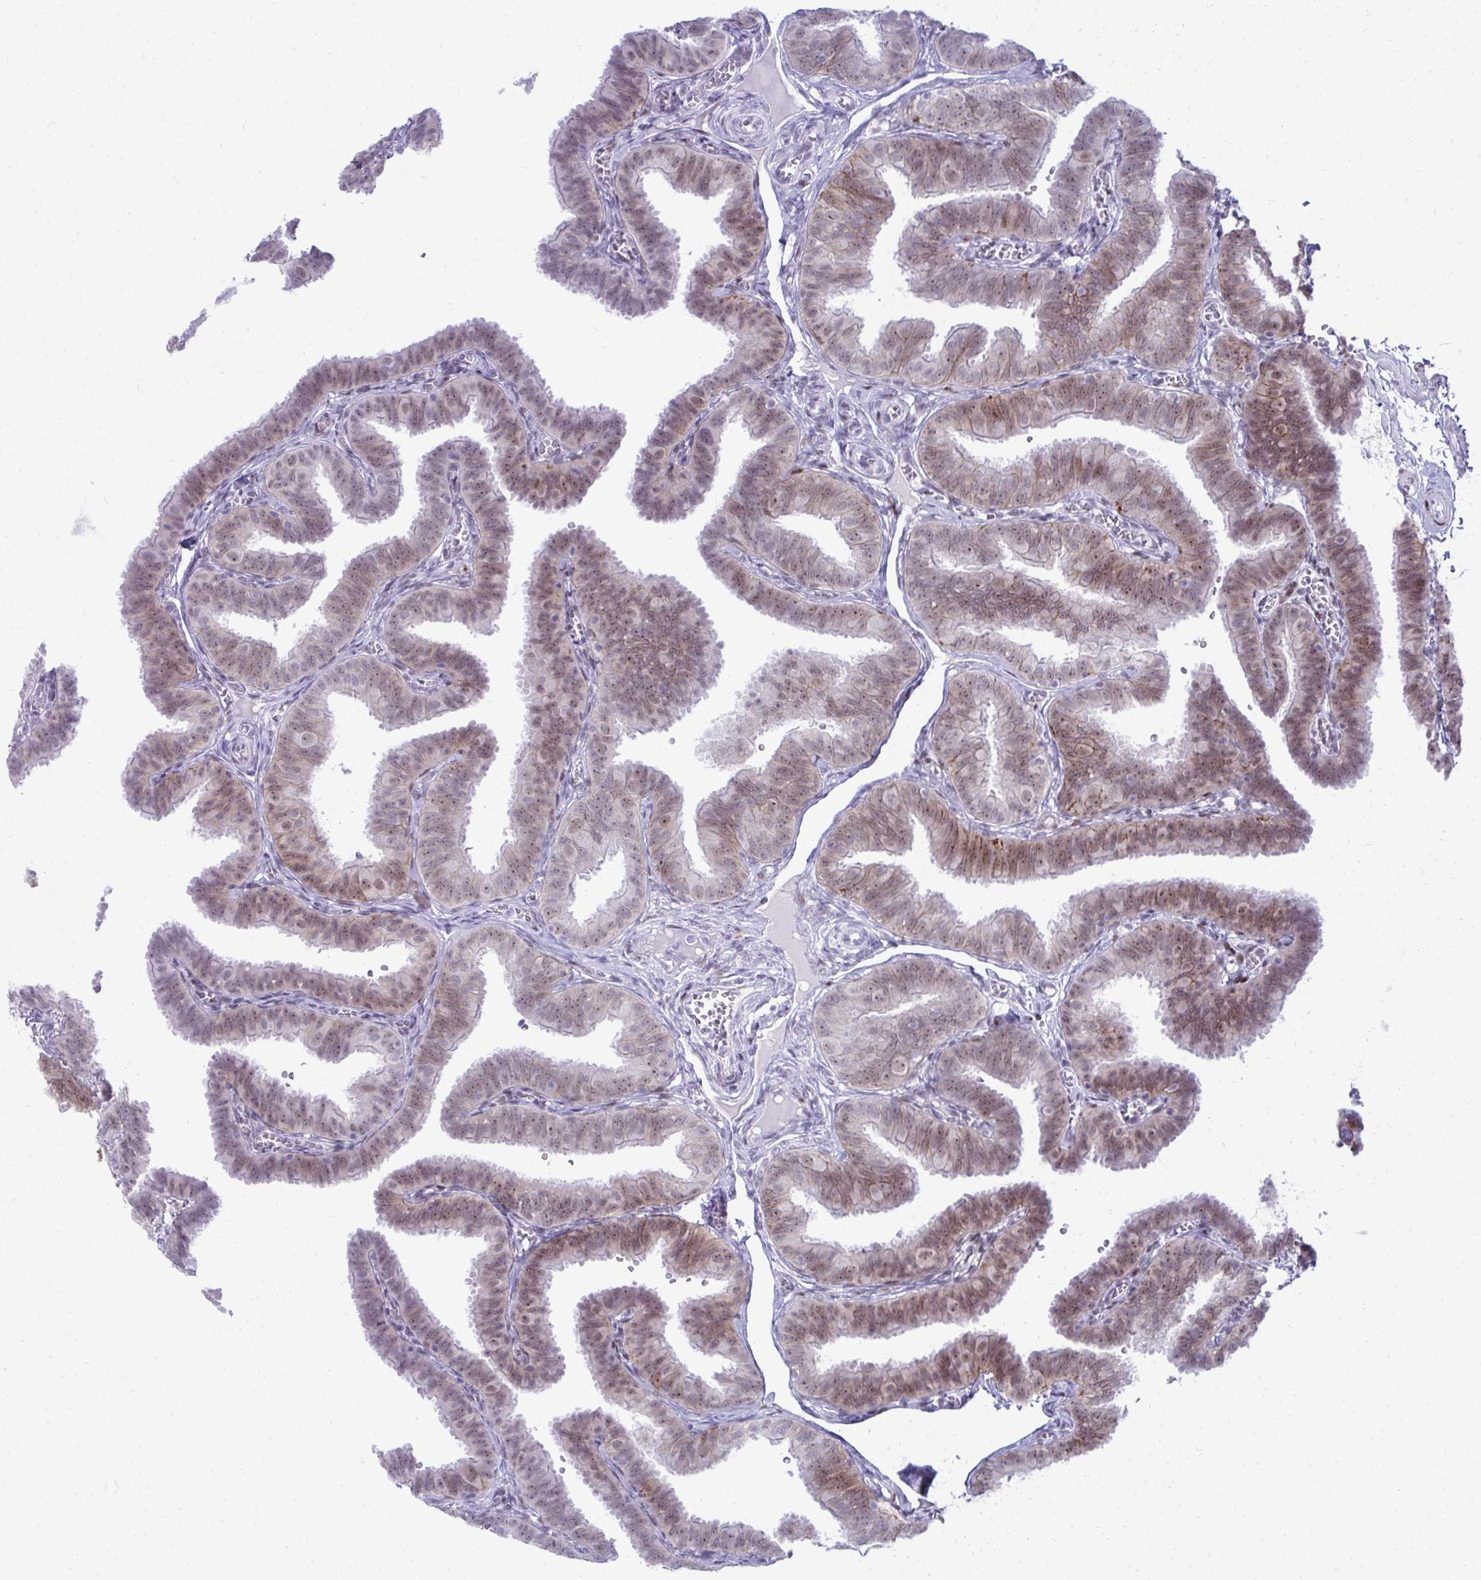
{"staining": {"intensity": "moderate", "quantity": ">75%", "location": "cytoplasmic/membranous,nuclear"}, "tissue": "fallopian tube", "cell_type": "Glandular cells", "image_type": "normal", "snomed": [{"axis": "morphology", "description": "Normal tissue, NOS"}, {"axis": "topography", "description": "Fallopian tube"}], "caption": "The photomicrograph exhibits immunohistochemical staining of normal fallopian tube. There is moderate cytoplasmic/membranous,nuclear expression is seen in approximately >75% of glandular cells.", "gene": "GLDN", "patient": {"sex": "female", "age": 25}}